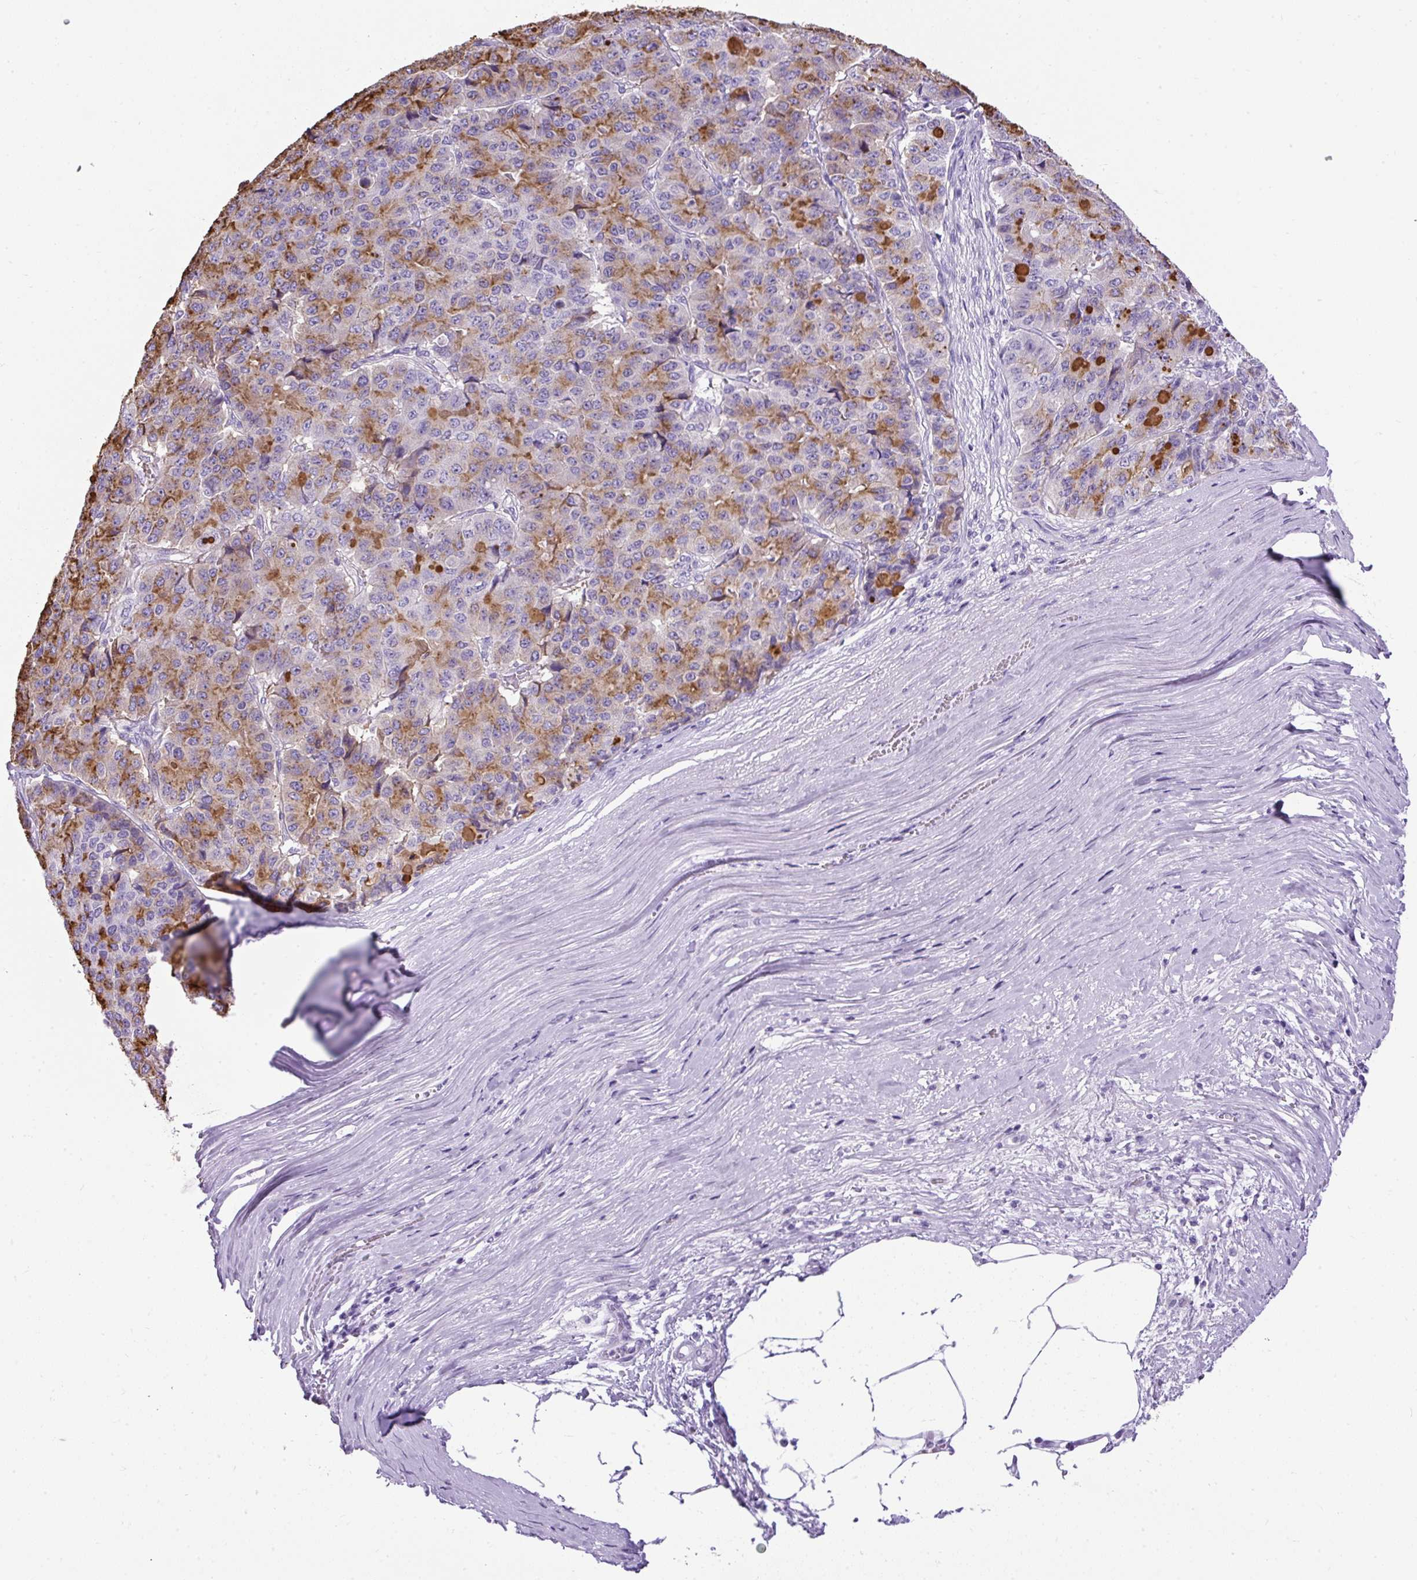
{"staining": {"intensity": "moderate", "quantity": "25%-75%", "location": "cytoplasmic/membranous"}, "tissue": "pancreatic cancer", "cell_type": "Tumor cells", "image_type": "cancer", "snomed": [{"axis": "morphology", "description": "Adenocarcinoma, NOS"}, {"axis": "topography", "description": "Pancreas"}], "caption": "Immunohistochemistry (IHC) of pancreatic adenocarcinoma displays medium levels of moderate cytoplasmic/membranous staining in about 25%-75% of tumor cells. (Stains: DAB (3,3'-diaminobenzidine) in brown, nuclei in blue, Microscopy: brightfield microscopy at high magnification).", "gene": "UPP1", "patient": {"sex": "male", "age": 50}}